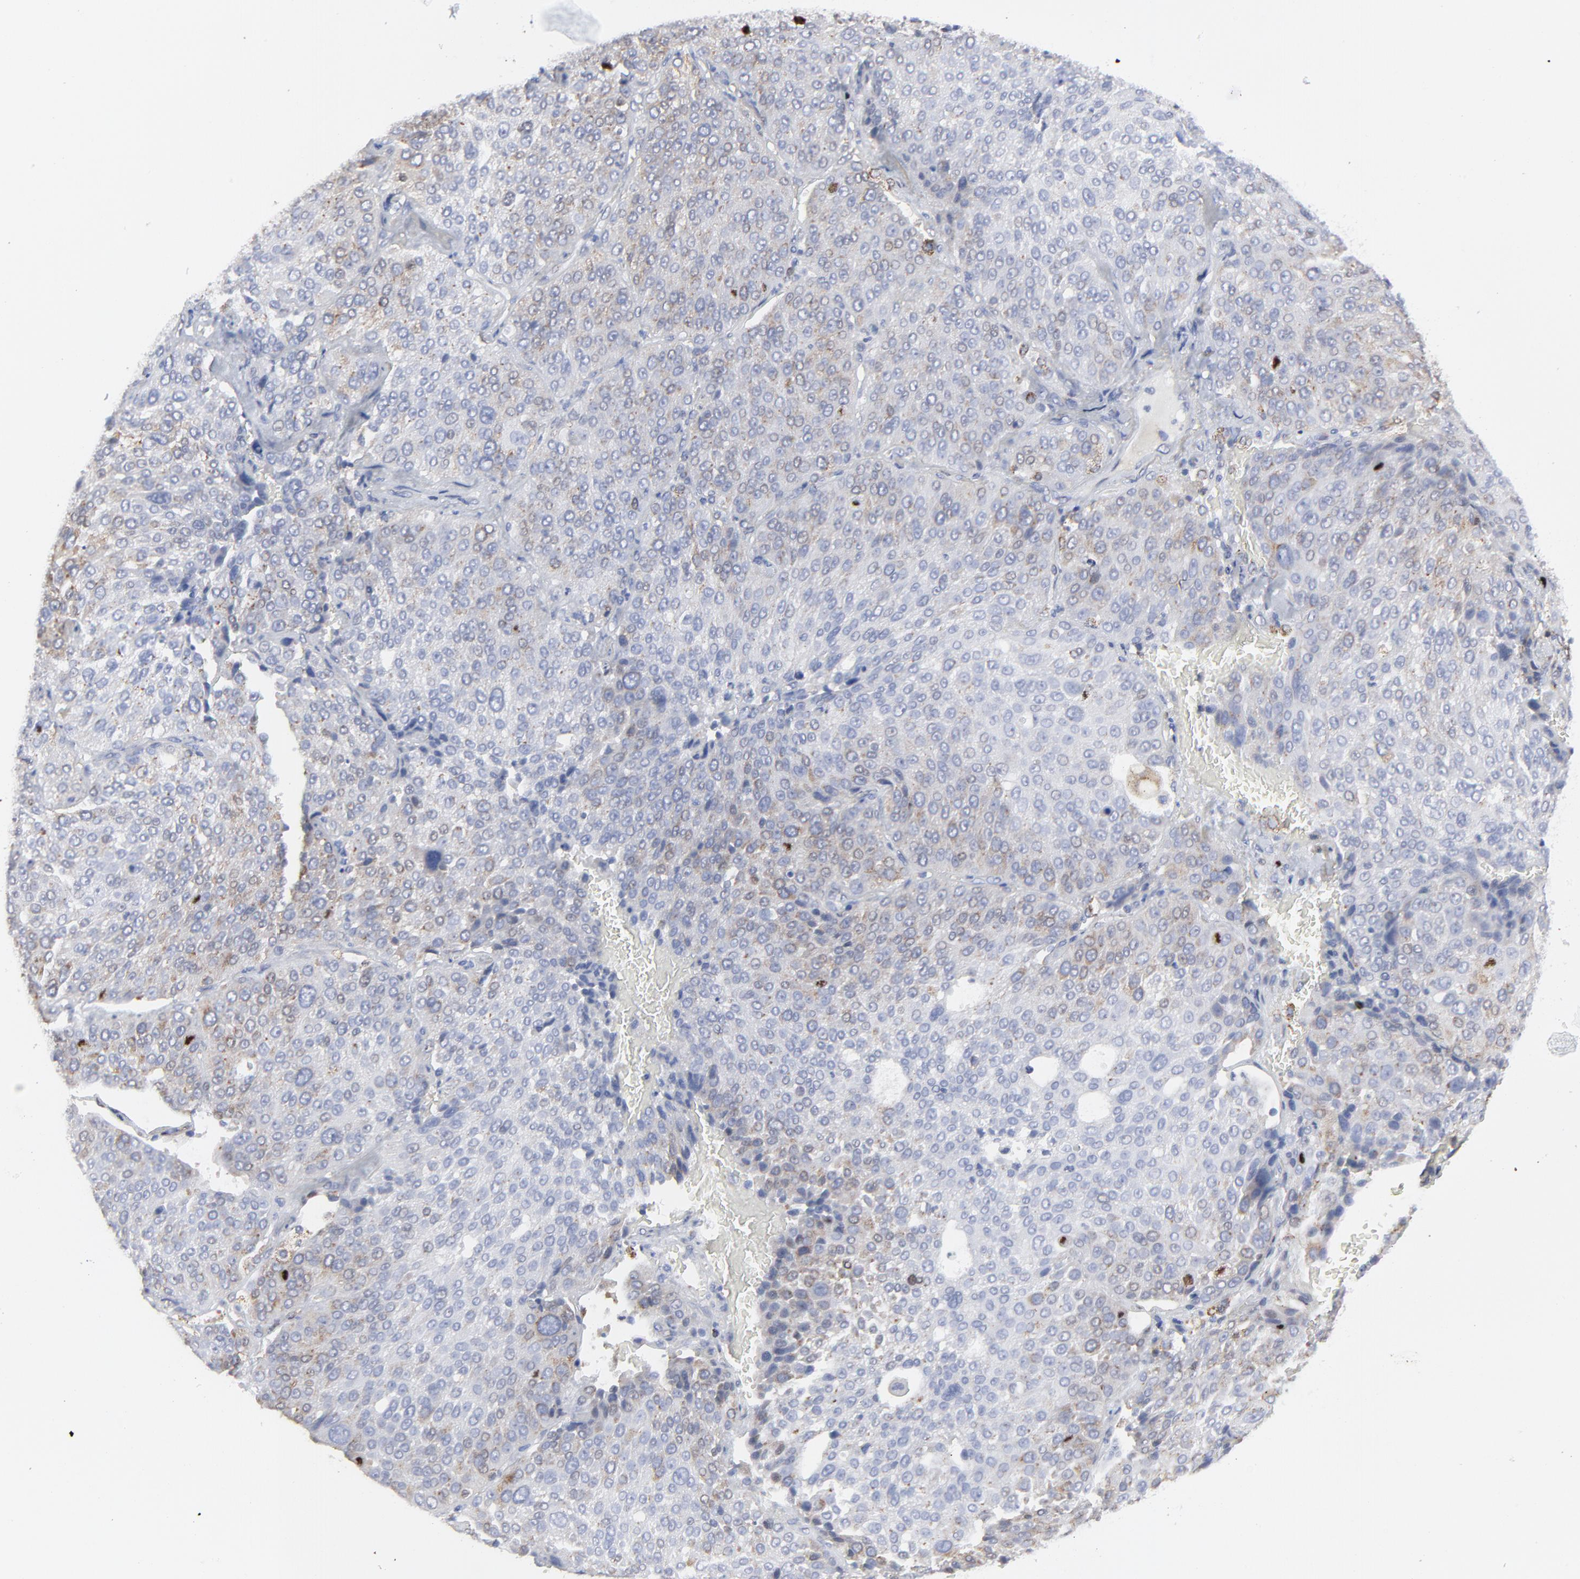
{"staining": {"intensity": "weak", "quantity": "<25%", "location": "cytoplasmic/membranous"}, "tissue": "lung cancer", "cell_type": "Tumor cells", "image_type": "cancer", "snomed": [{"axis": "morphology", "description": "Squamous cell carcinoma, NOS"}, {"axis": "topography", "description": "Lung"}], "caption": "Lung cancer (squamous cell carcinoma) was stained to show a protein in brown. There is no significant staining in tumor cells. The staining was performed using DAB to visualize the protein expression in brown, while the nuclei were stained in blue with hematoxylin (Magnification: 20x).", "gene": "NCAPH", "patient": {"sex": "male", "age": 54}}